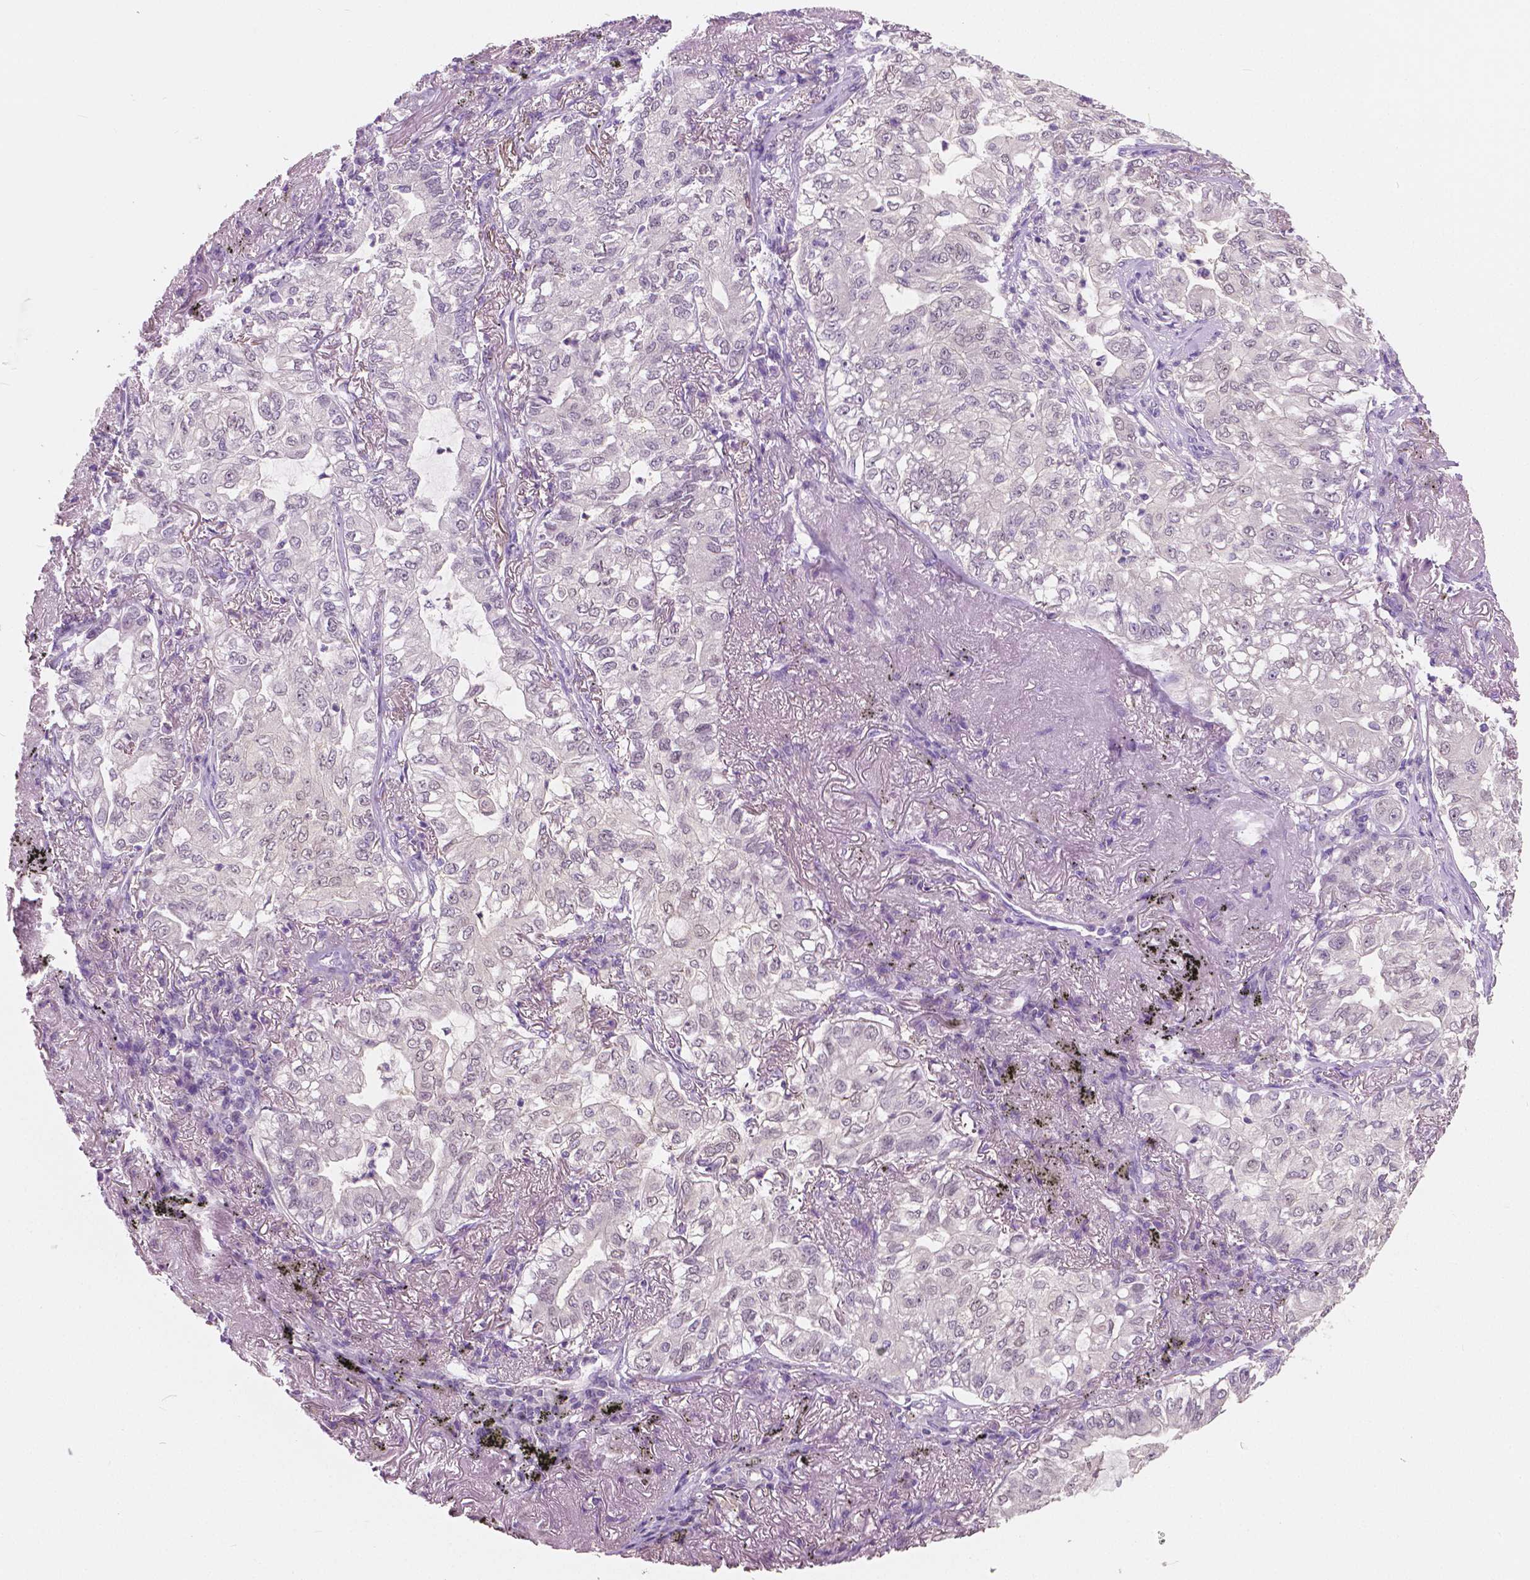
{"staining": {"intensity": "negative", "quantity": "none", "location": "none"}, "tissue": "lung cancer", "cell_type": "Tumor cells", "image_type": "cancer", "snomed": [{"axis": "morphology", "description": "Adenocarcinoma, NOS"}, {"axis": "topography", "description": "Lung"}], "caption": "This is an immunohistochemistry histopathology image of lung cancer. There is no positivity in tumor cells.", "gene": "TKFC", "patient": {"sex": "female", "age": 73}}